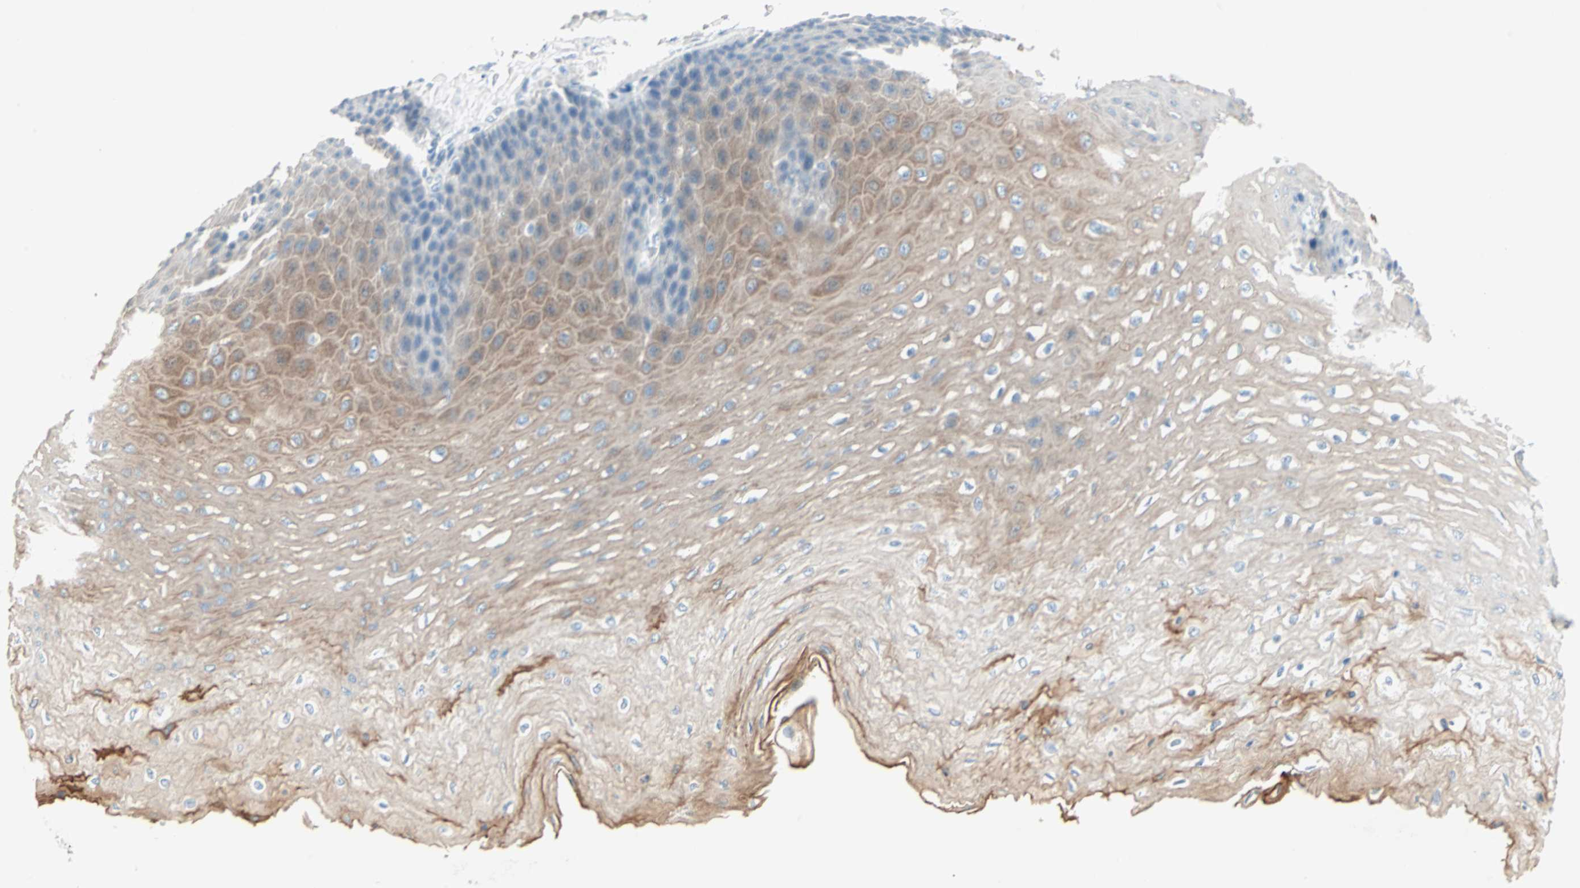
{"staining": {"intensity": "moderate", "quantity": ">75%", "location": "cytoplasmic/membranous"}, "tissue": "esophagus", "cell_type": "Squamous epithelial cells", "image_type": "normal", "snomed": [{"axis": "morphology", "description": "Normal tissue, NOS"}, {"axis": "topography", "description": "Esophagus"}], "caption": "The immunohistochemical stain labels moderate cytoplasmic/membranous staining in squamous epithelial cells of unremarkable esophagus.", "gene": "SULT1C2", "patient": {"sex": "female", "age": 72}}